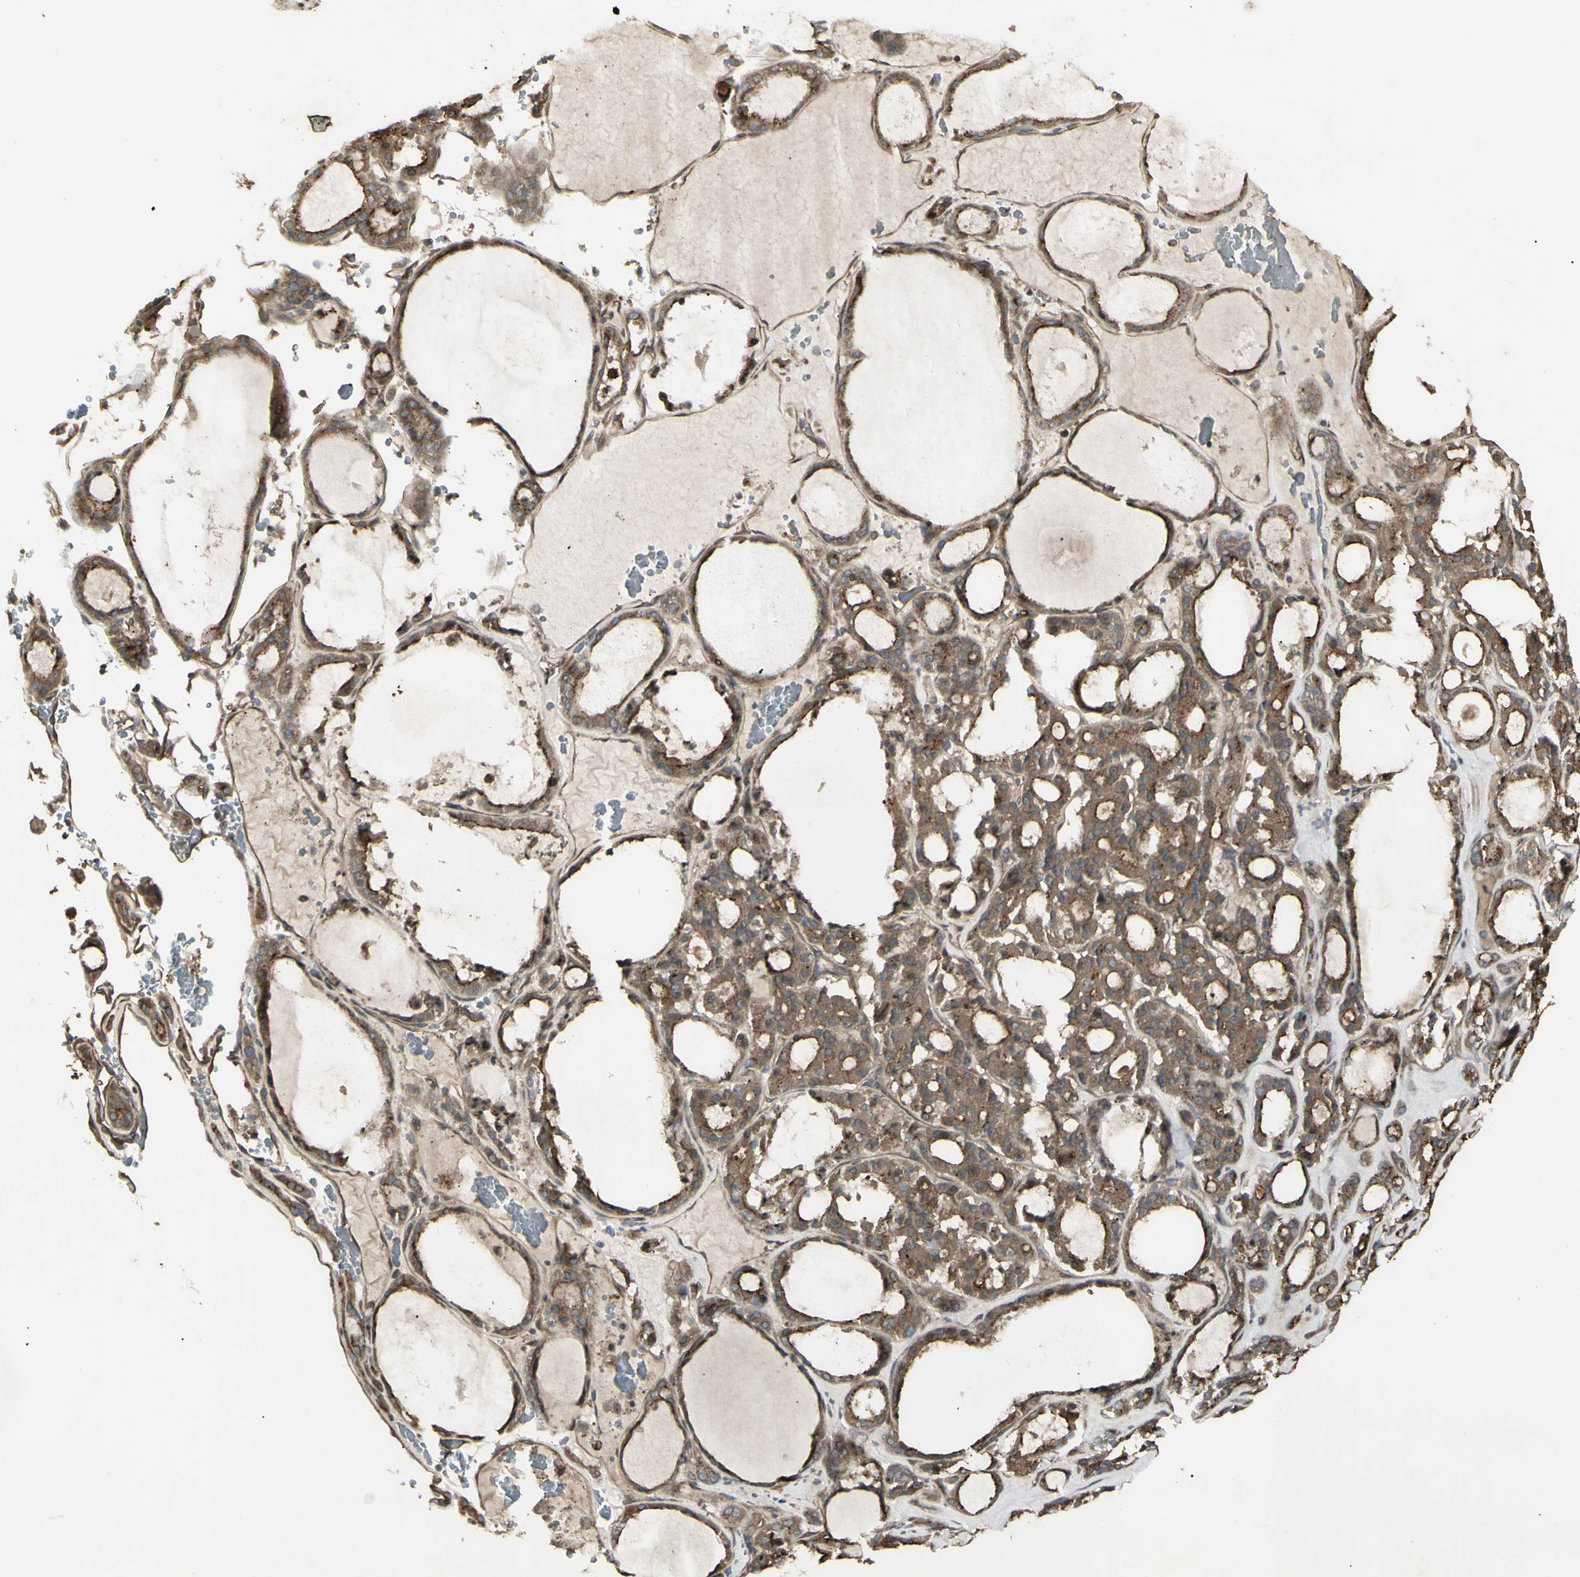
{"staining": {"intensity": "moderate", "quantity": ">75%", "location": "cytoplasmic/membranous"}, "tissue": "thyroid gland", "cell_type": "Glandular cells", "image_type": "normal", "snomed": [{"axis": "morphology", "description": "Normal tissue, NOS"}, {"axis": "morphology", "description": "Carcinoma, NOS"}, {"axis": "topography", "description": "Thyroid gland"}], "caption": "The histopathology image displays a brown stain indicating the presence of a protein in the cytoplasmic/membranous of glandular cells in thyroid gland.", "gene": "JAG1", "patient": {"sex": "female", "age": 86}}